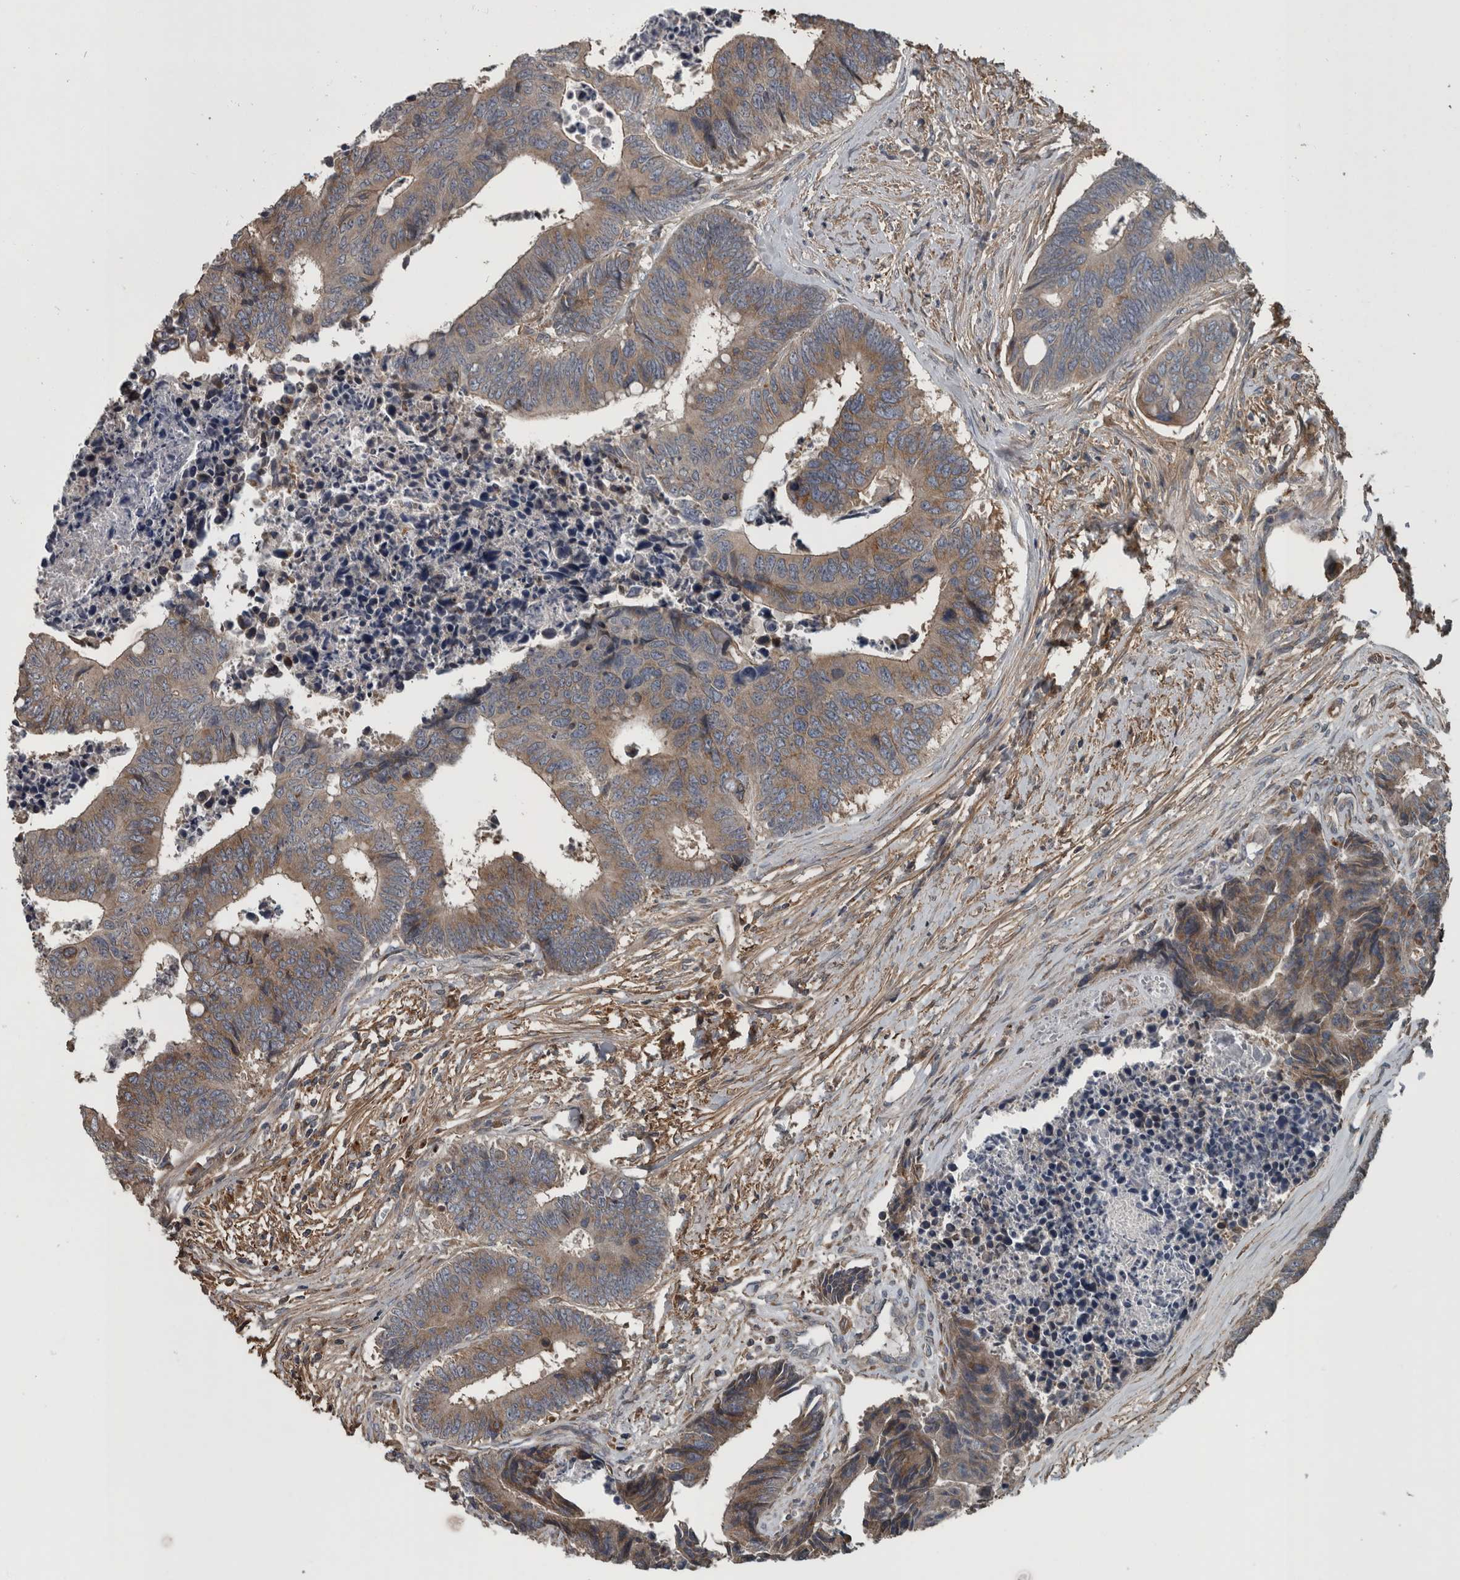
{"staining": {"intensity": "weak", "quantity": ">75%", "location": "cytoplasmic/membranous"}, "tissue": "colorectal cancer", "cell_type": "Tumor cells", "image_type": "cancer", "snomed": [{"axis": "morphology", "description": "Adenocarcinoma, NOS"}, {"axis": "topography", "description": "Rectum"}], "caption": "The photomicrograph exhibits staining of colorectal cancer (adenocarcinoma), revealing weak cytoplasmic/membranous protein staining (brown color) within tumor cells. The staining was performed using DAB (3,3'-diaminobenzidine), with brown indicating positive protein expression. Nuclei are stained blue with hematoxylin.", "gene": "EXOC8", "patient": {"sex": "male", "age": 84}}